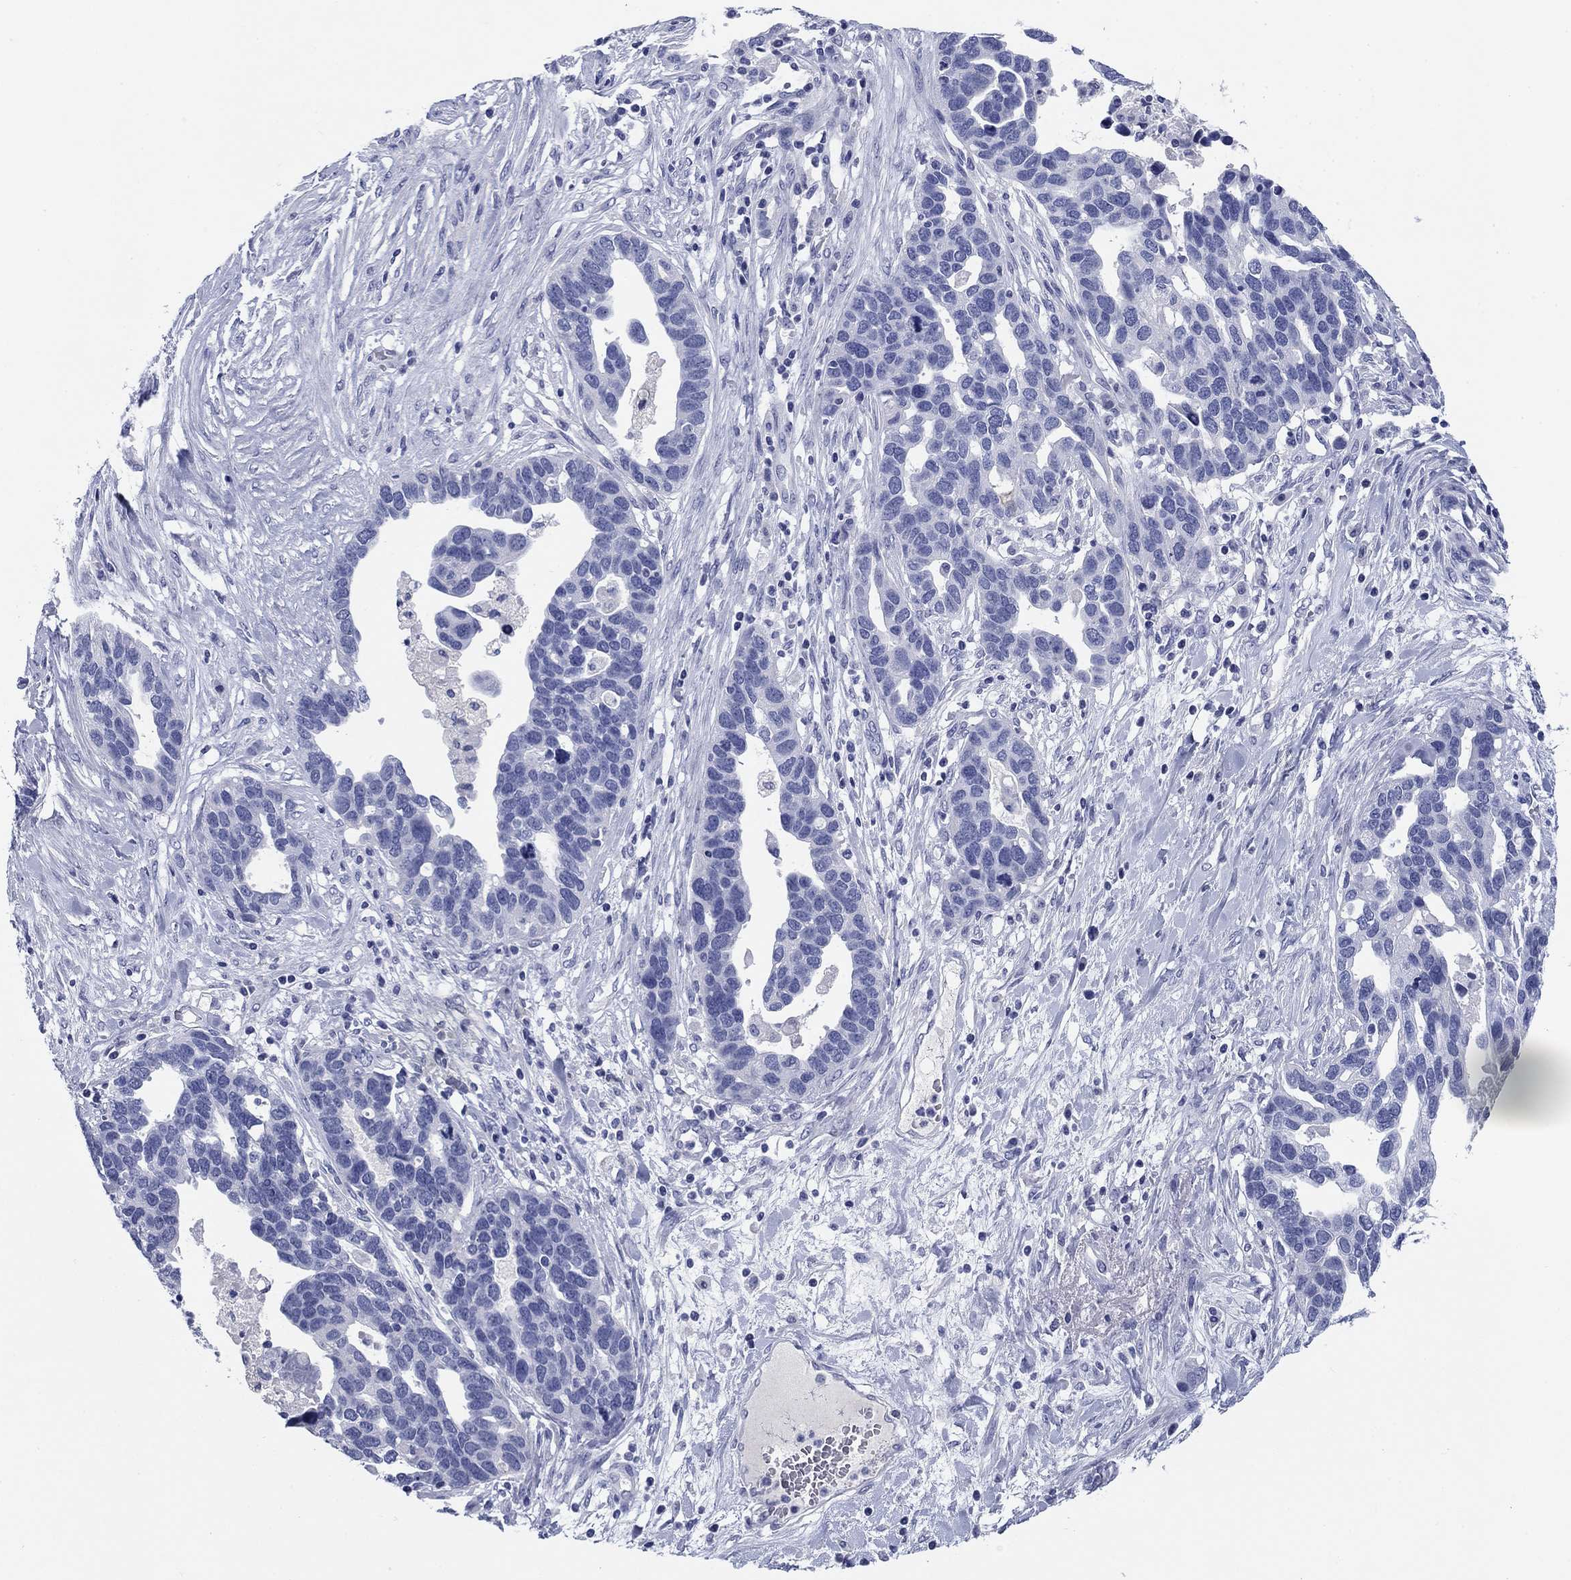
{"staining": {"intensity": "negative", "quantity": "none", "location": "none"}, "tissue": "ovarian cancer", "cell_type": "Tumor cells", "image_type": "cancer", "snomed": [{"axis": "morphology", "description": "Cystadenocarcinoma, serous, NOS"}, {"axis": "topography", "description": "Ovary"}], "caption": "Human serous cystadenocarcinoma (ovarian) stained for a protein using IHC reveals no positivity in tumor cells.", "gene": "KCNH1", "patient": {"sex": "female", "age": 54}}